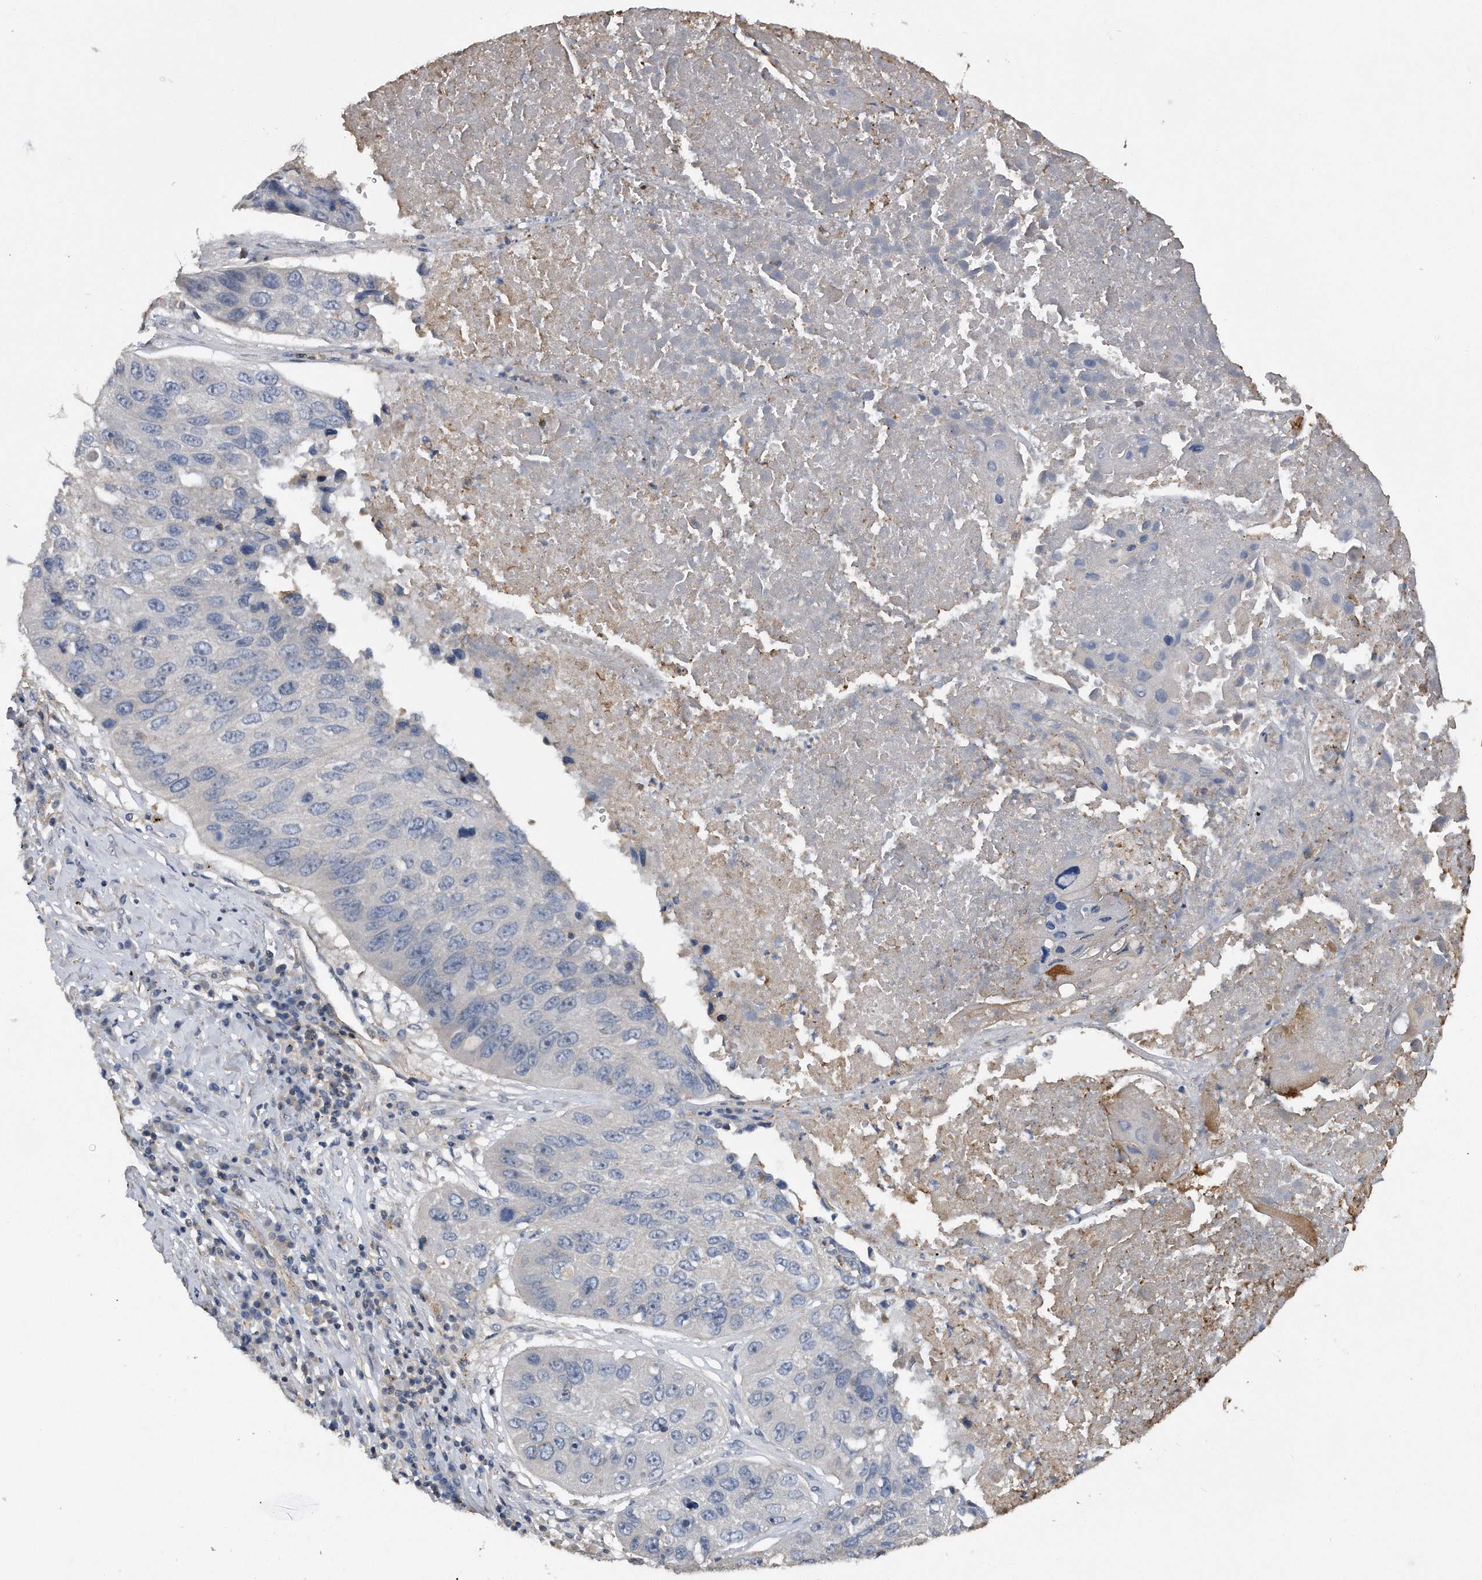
{"staining": {"intensity": "negative", "quantity": "none", "location": "none"}, "tissue": "lung cancer", "cell_type": "Tumor cells", "image_type": "cancer", "snomed": [{"axis": "morphology", "description": "Squamous cell carcinoma, NOS"}, {"axis": "topography", "description": "Lung"}], "caption": "Lung squamous cell carcinoma was stained to show a protein in brown. There is no significant expression in tumor cells.", "gene": "KCND3", "patient": {"sex": "male", "age": 61}}